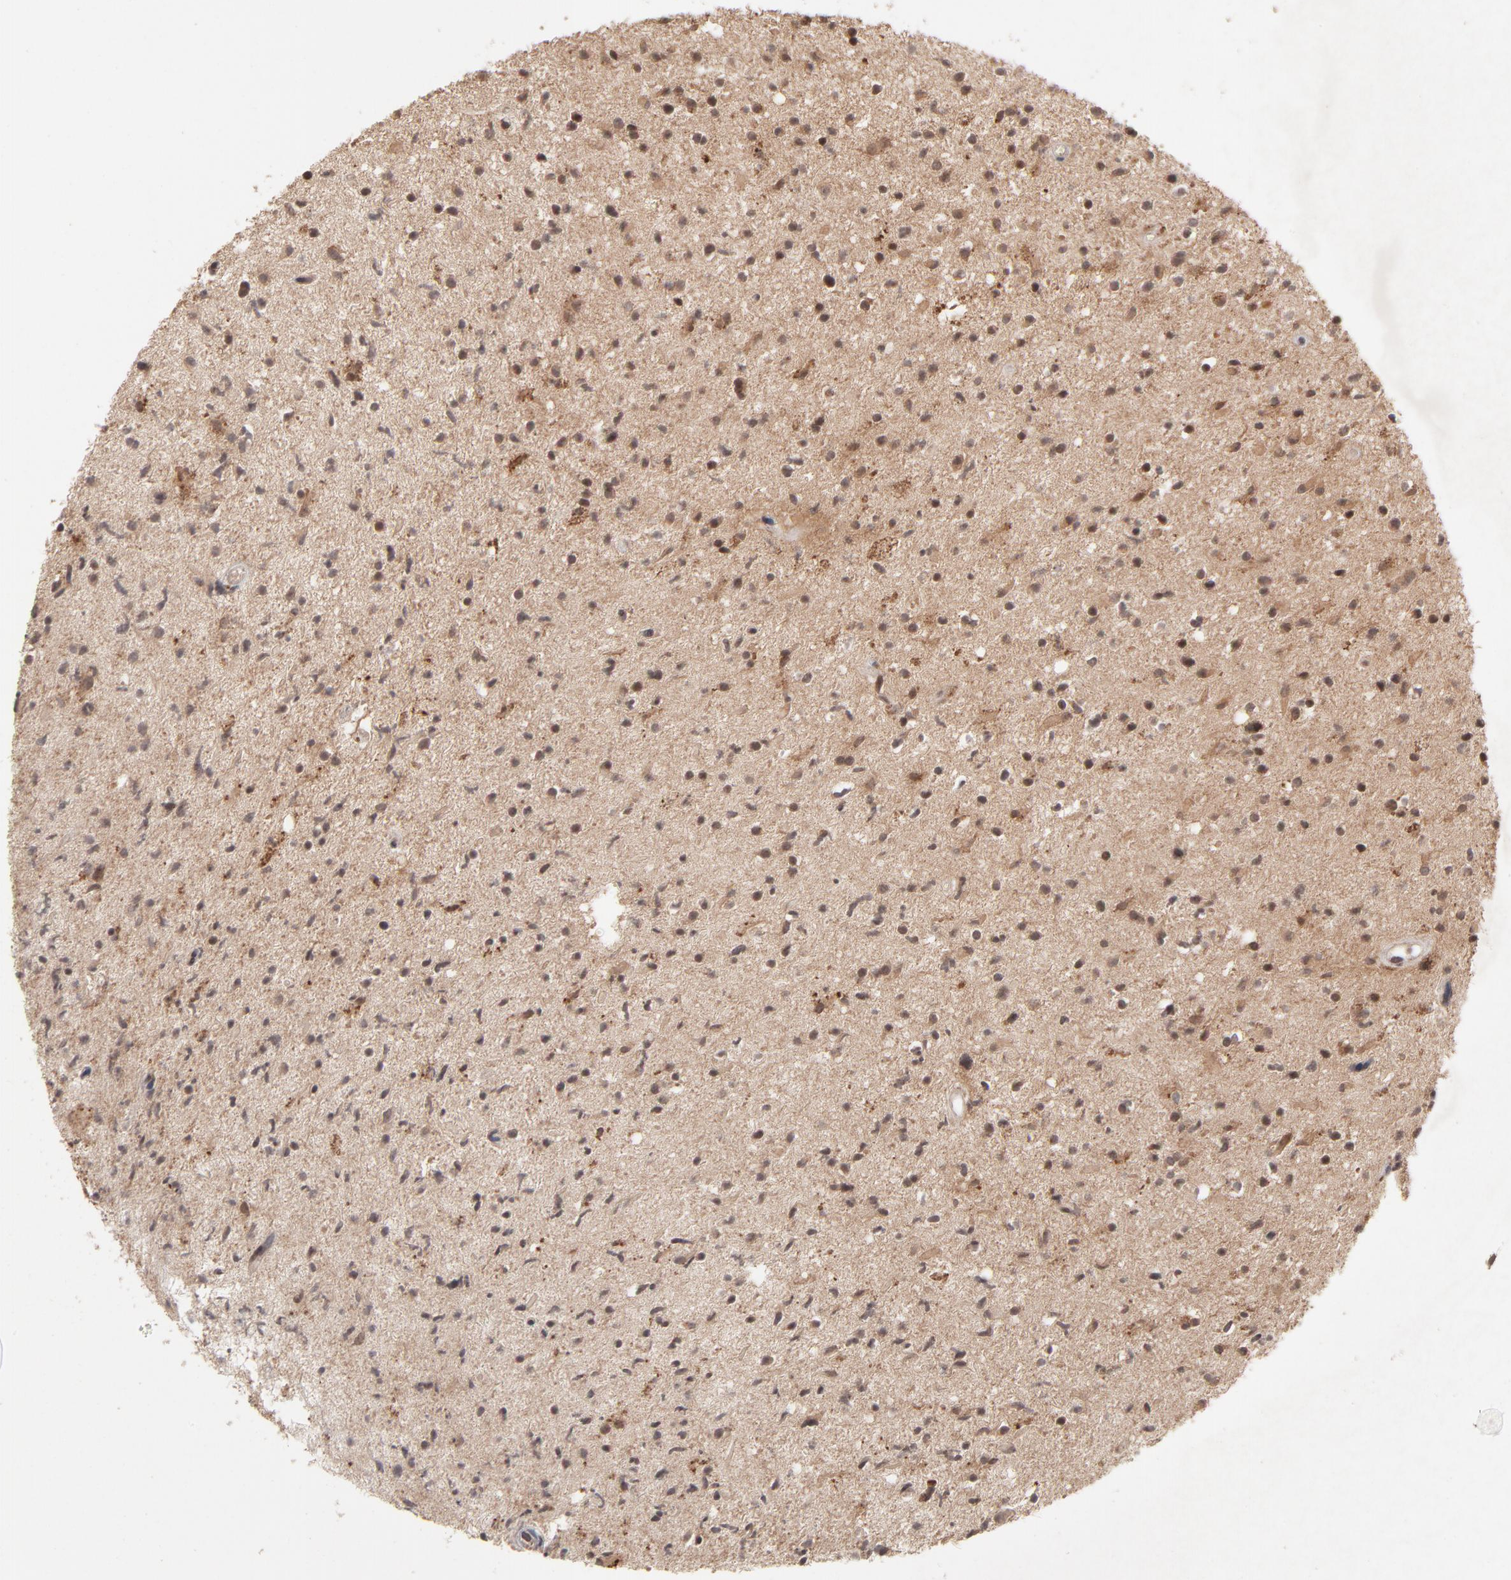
{"staining": {"intensity": "moderate", "quantity": ">75%", "location": "nuclear"}, "tissue": "glioma", "cell_type": "Tumor cells", "image_type": "cancer", "snomed": [{"axis": "morphology", "description": "Glioma, malignant, High grade"}, {"axis": "topography", "description": "Brain"}], "caption": "DAB (3,3'-diaminobenzidine) immunohistochemical staining of human glioma reveals moderate nuclear protein positivity in approximately >75% of tumor cells. The staining was performed using DAB (3,3'-diaminobenzidine), with brown indicating positive protein expression. Nuclei are stained blue with hematoxylin.", "gene": "ARIH1", "patient": {"sex": "male", "age": 33}}